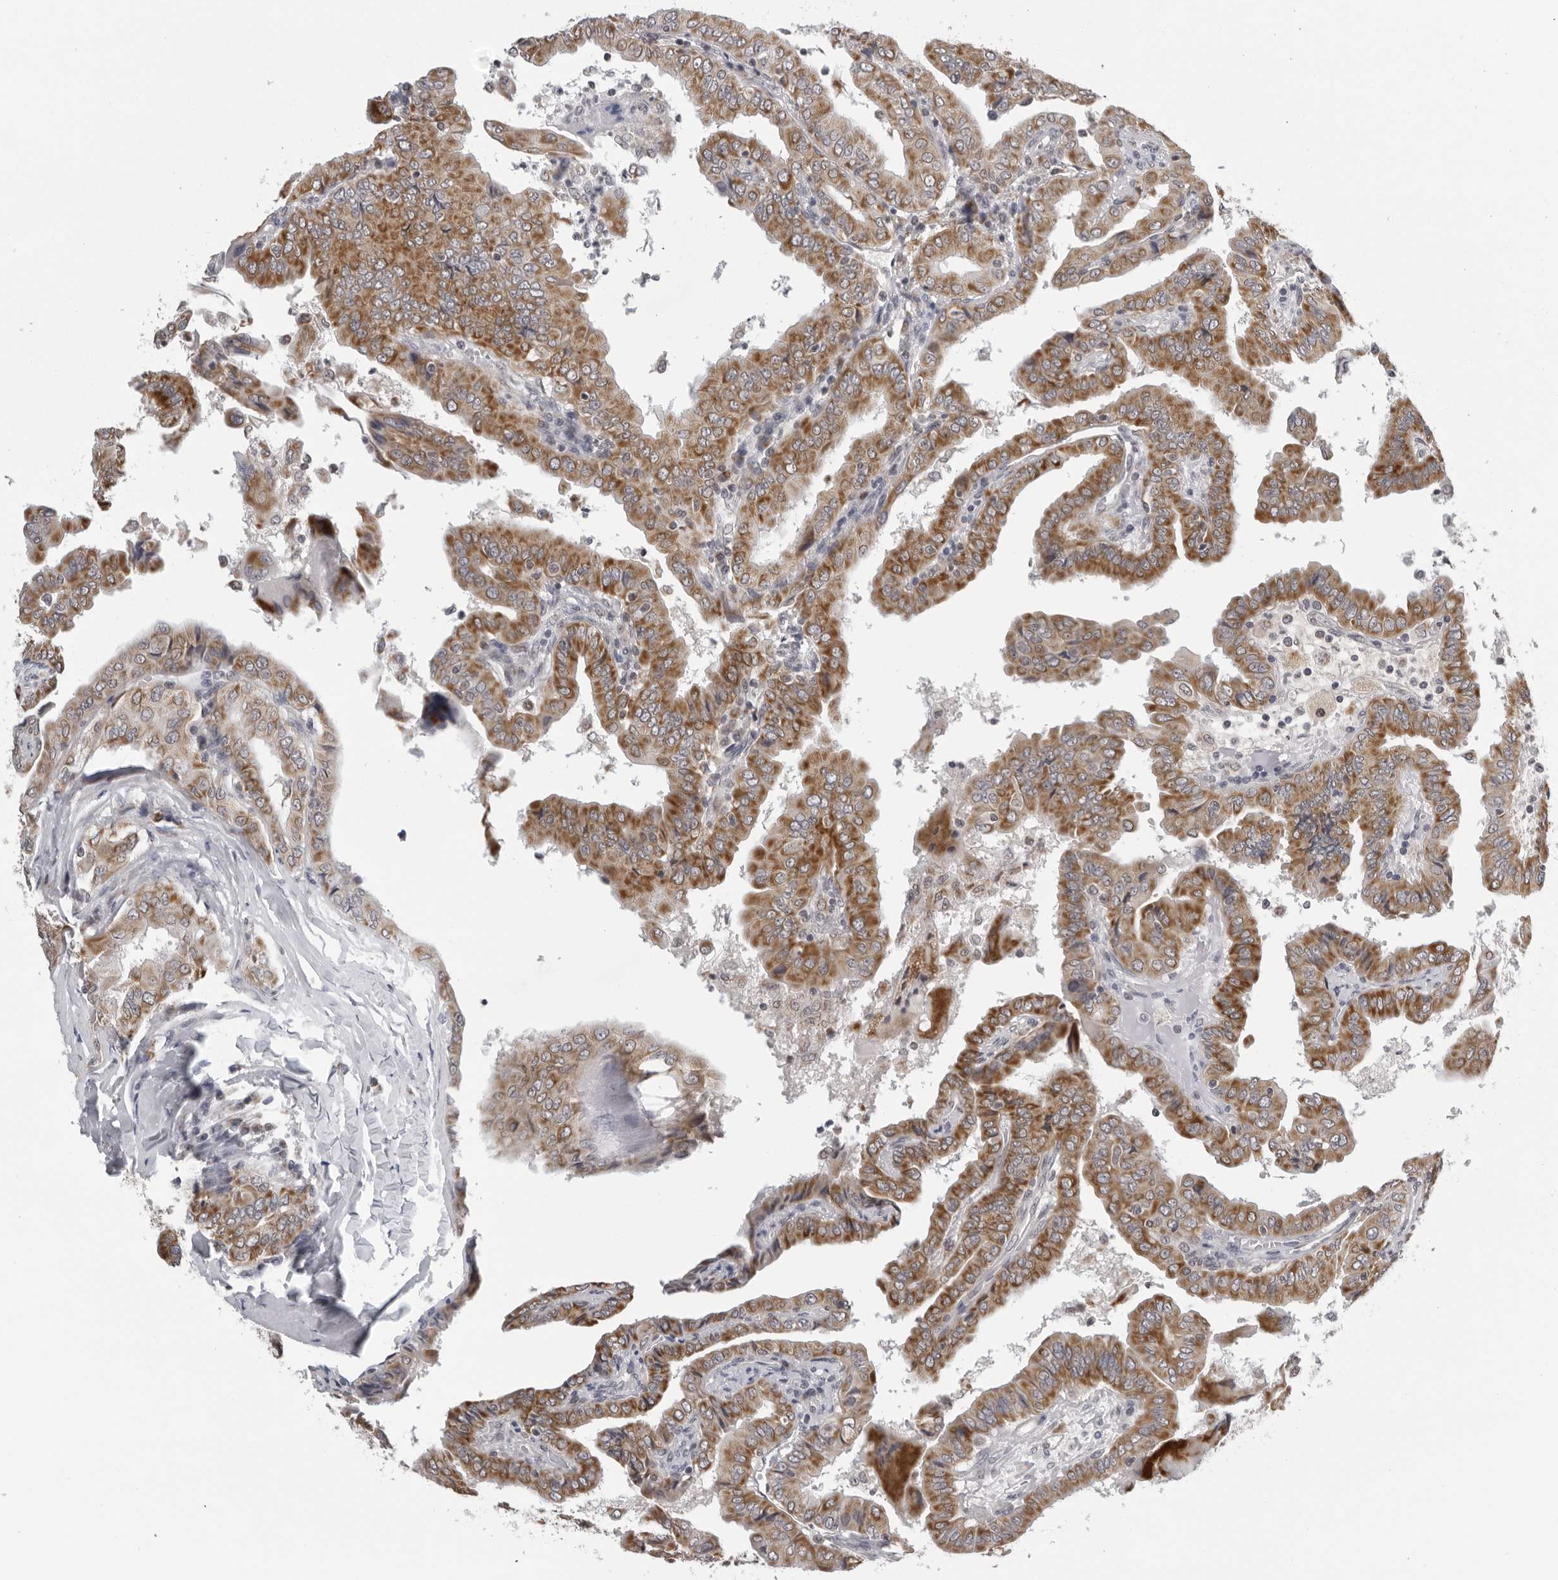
{"staining": {"intensity": "moderate", "quantity": ">75%", "location": "cytoplasmic/membranous"}, "tissue": "thyroid cancer", "cell_type": "Tumor cells", "image_type": "cancer", "snomed": [{"axis": "morphology", "description": "Papillary adenocarcinoma, NOS"}, {"axis": "topography", "description": "Thyroid gland"}], "caption": "The immunohistochemical stain shows moderate cytoplasmic/membranous expression in tumor cells of thyroid papillary adenocarcinoma tissue.", "gene": "CPT2", "patient": {"sex": "male", "age": 33}}